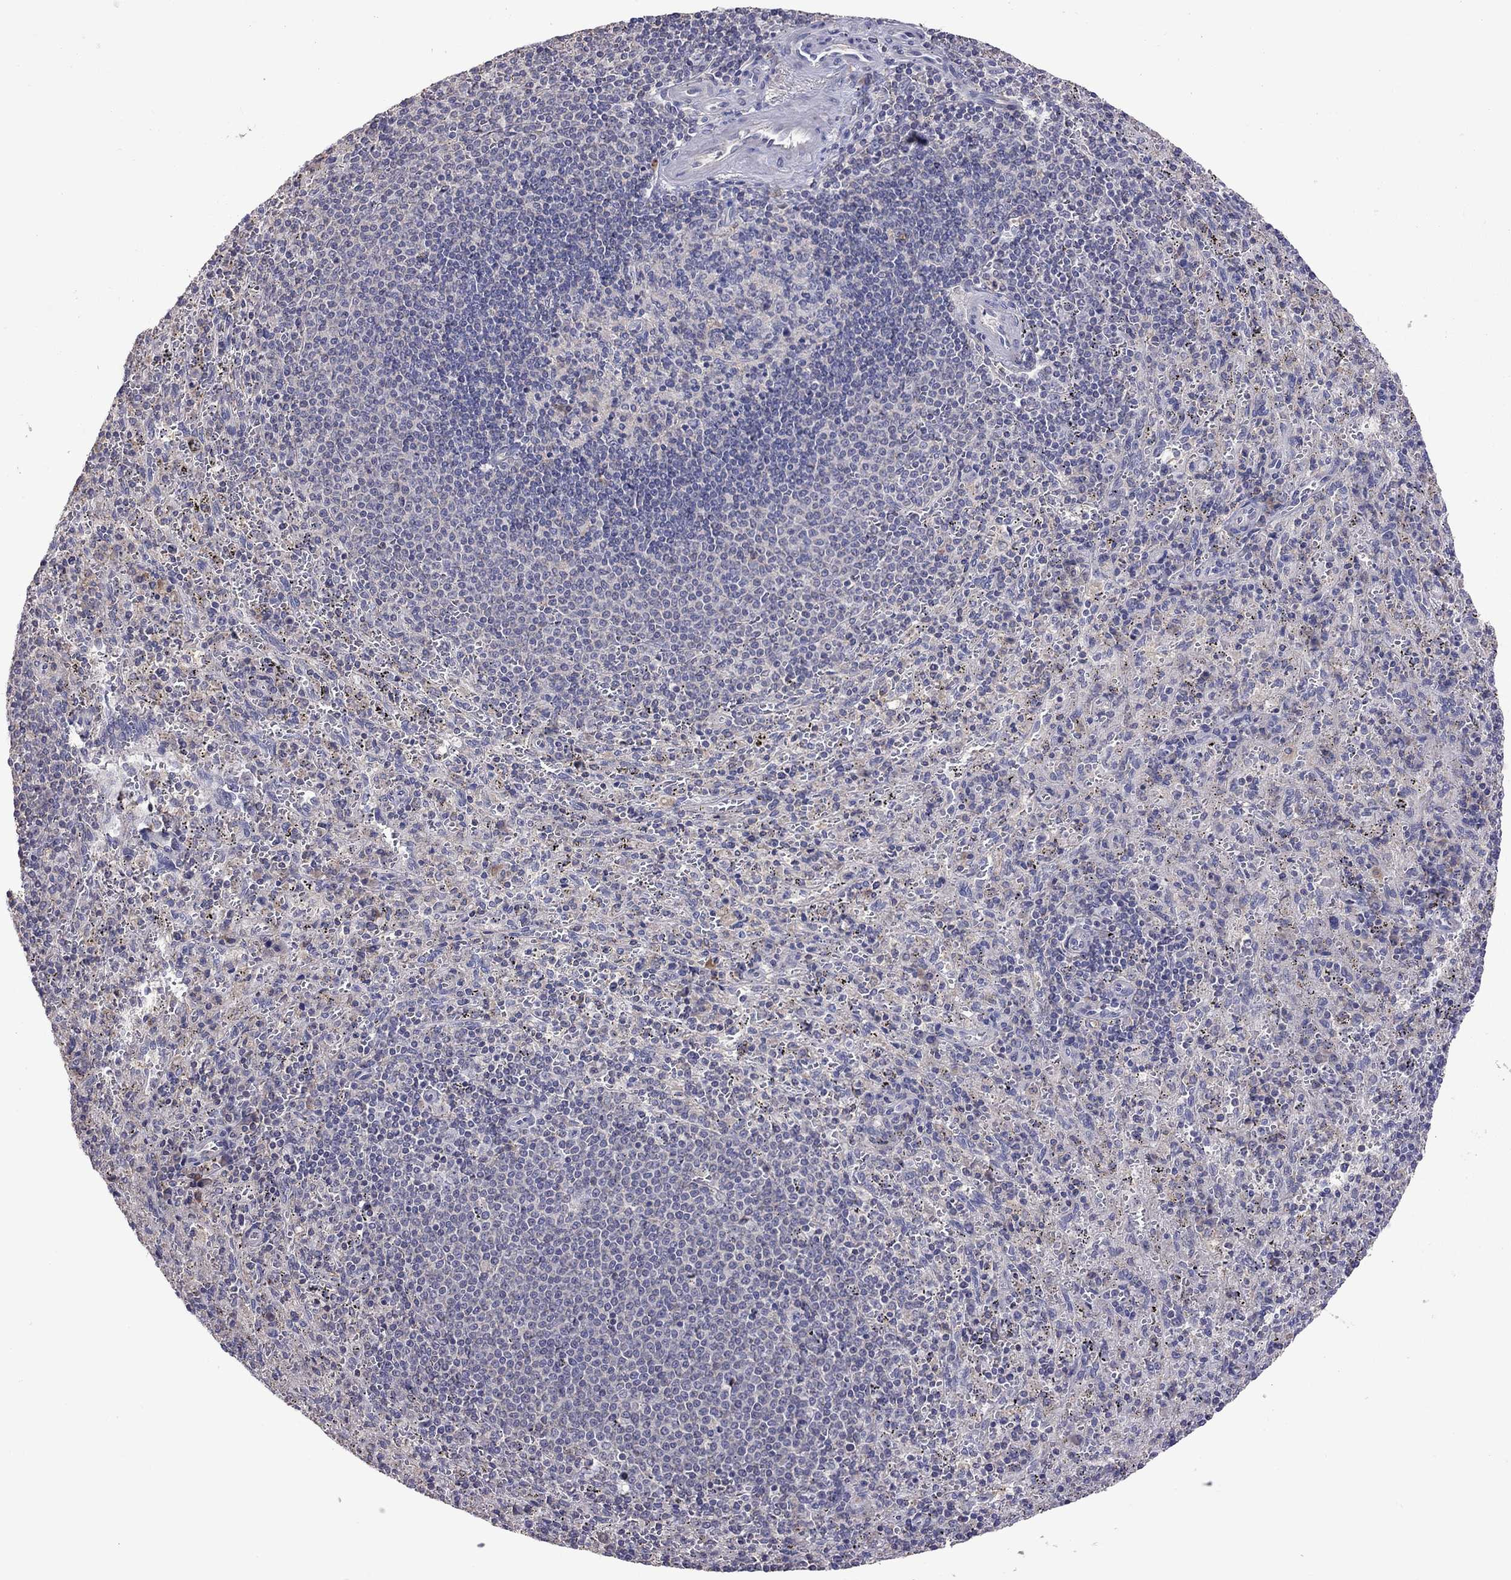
{"staining": {"intensity": "negative", "quantity": "none", "location": "none"}, "tissue": "spleen", "cell_type": "Cells in red pulp", "image_type": "normal", "snomed": [{"axis": "morphology", "description": "Normal tissue, NOS"}, {"axis": "topography", "description": "Spleen"}], "caption": "This image is of unremarkable spleen stained with IHC to label a protein in brown with the nuclei are counter-stained blue. There is no positivity in cells in red pulp.", "gene": "RTP5", "patient": {"sex": "male", "age": 57}}